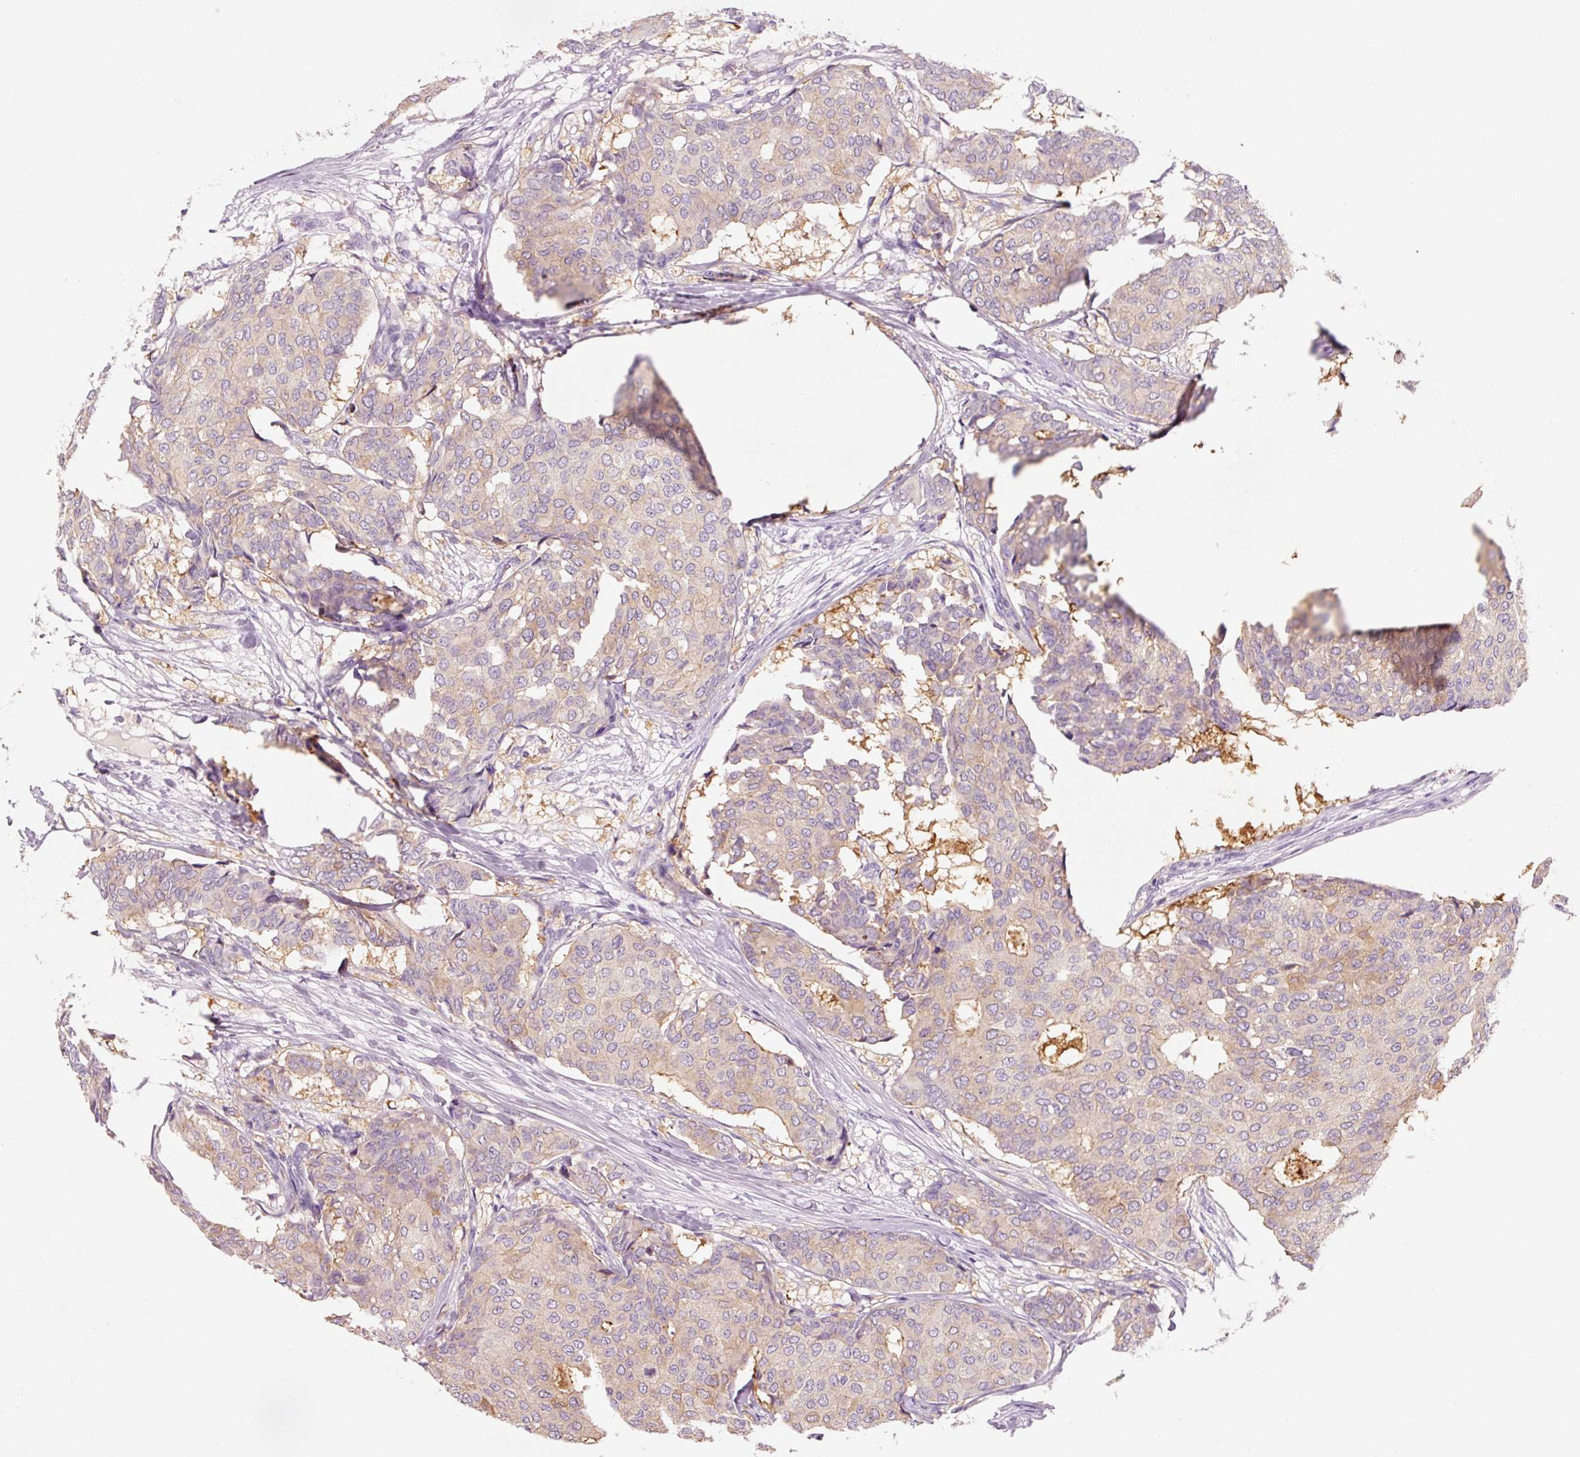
{"staining": {"intensity": "weak", "quantity": "<25%", "location": "cytoplasmic/membranous"}, "tissue": "breast cancer", "cell_type": "Tumor cells", "image_type": "cancer", "snomed": [{"axis": "morphology", "description": "Duct carcinoma"}, {"axis": "topography", "description": "Breast"}], "caption": "There is no significant staining in tumor cells of breast invasive ductal carcinoma.", "gene": "OR8K1", "patient": {"sex": "female", "age": 75}}